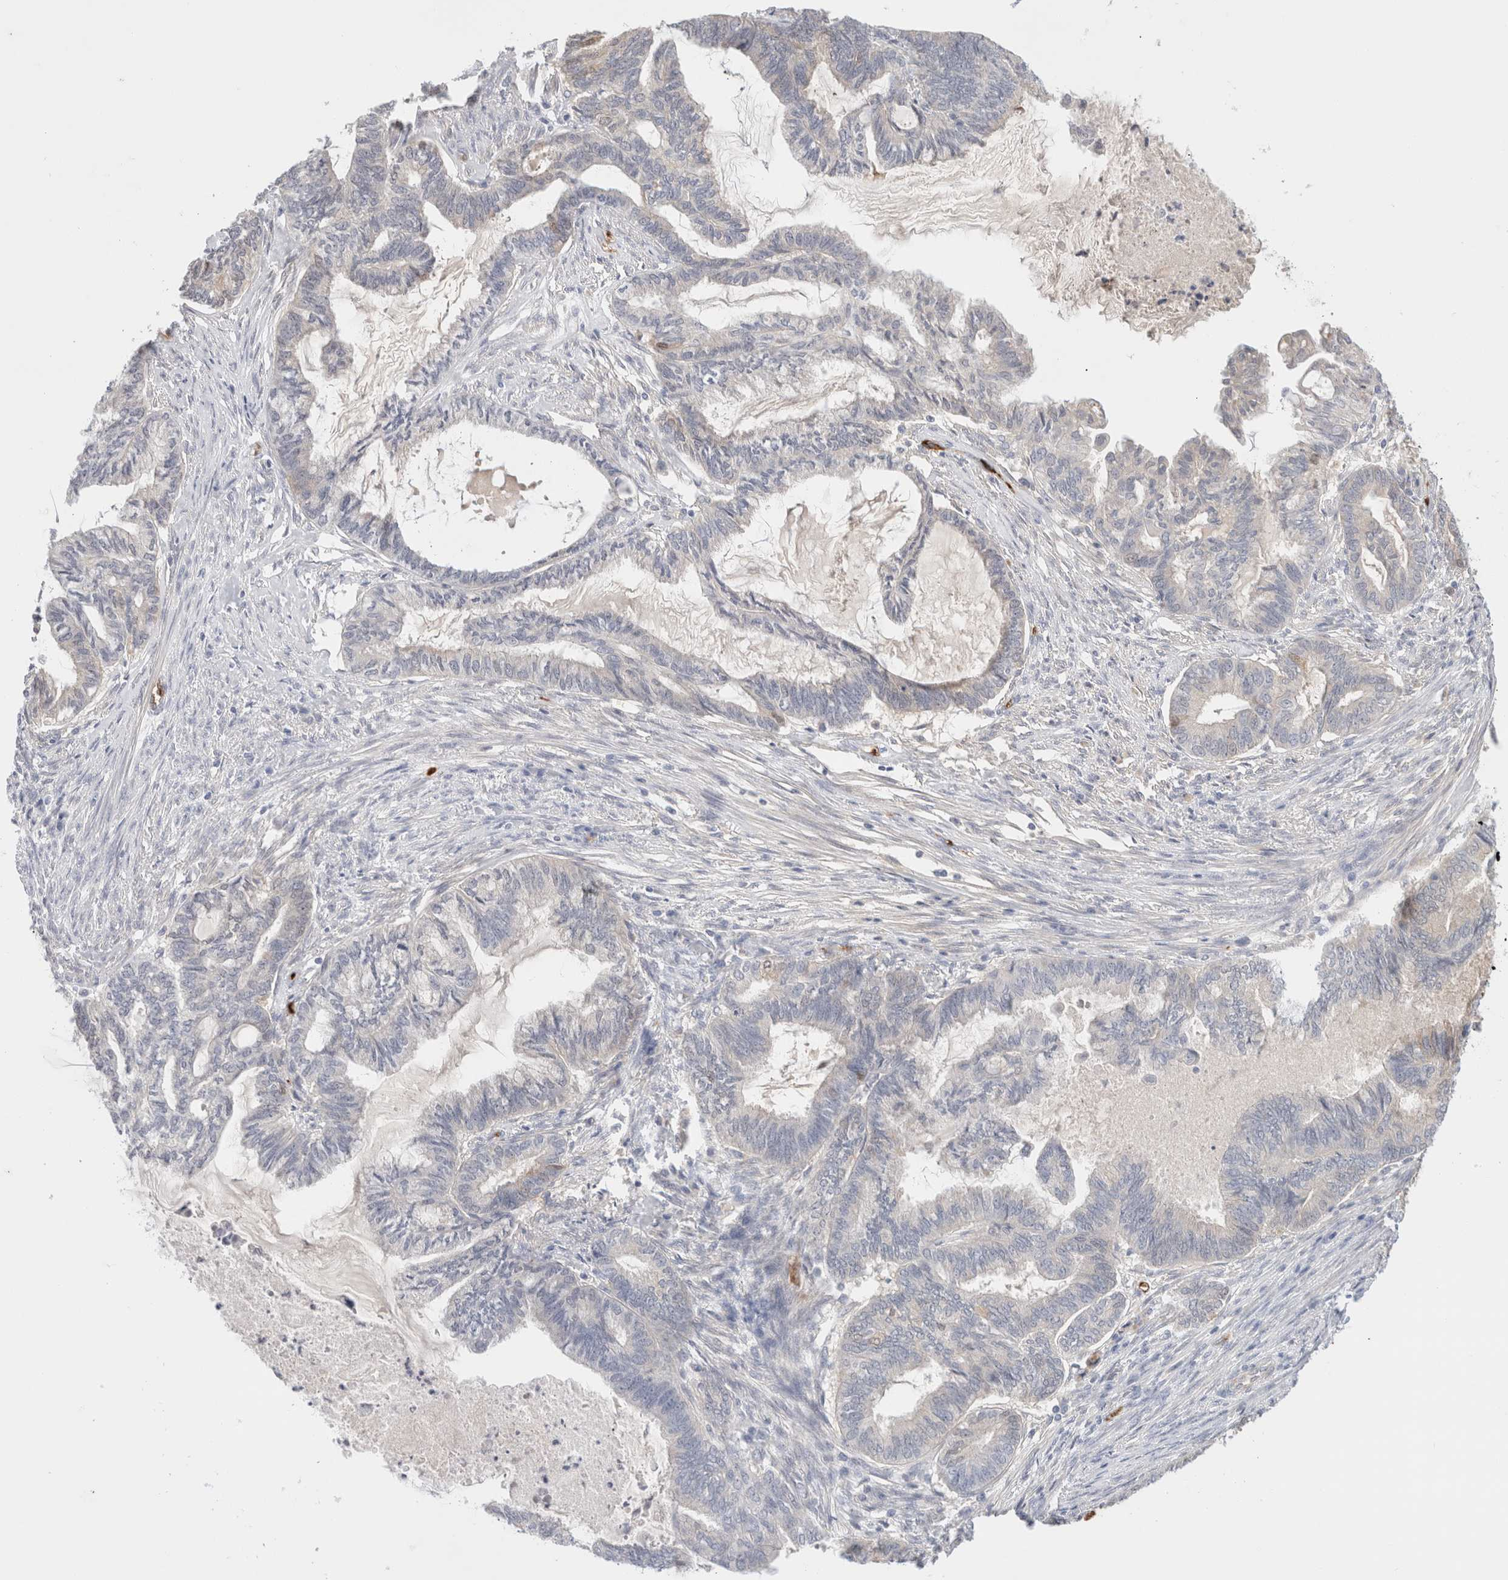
{"staining": {"intensity": "weak", "quantity": "<25%", "location": "cytoplasmic/membranous"}, "tissue": "endometrial cancer", "cell_type": "Tumor cells", "image_type": "cancer", "snomed": [{"axis": "morphology", "description": "Adenocarcinoma, NOS"}, {"axis": "topography", "description": "Endometrium"}], "caption": "Immunohistochemistry (IHC) photomicrograph of human endometrial adenocarcinoma stained for a protein (brown), which reveals no expression in tumor cells.", "gene": "MST1", "patient": {"sex": "female", "age": 86}}